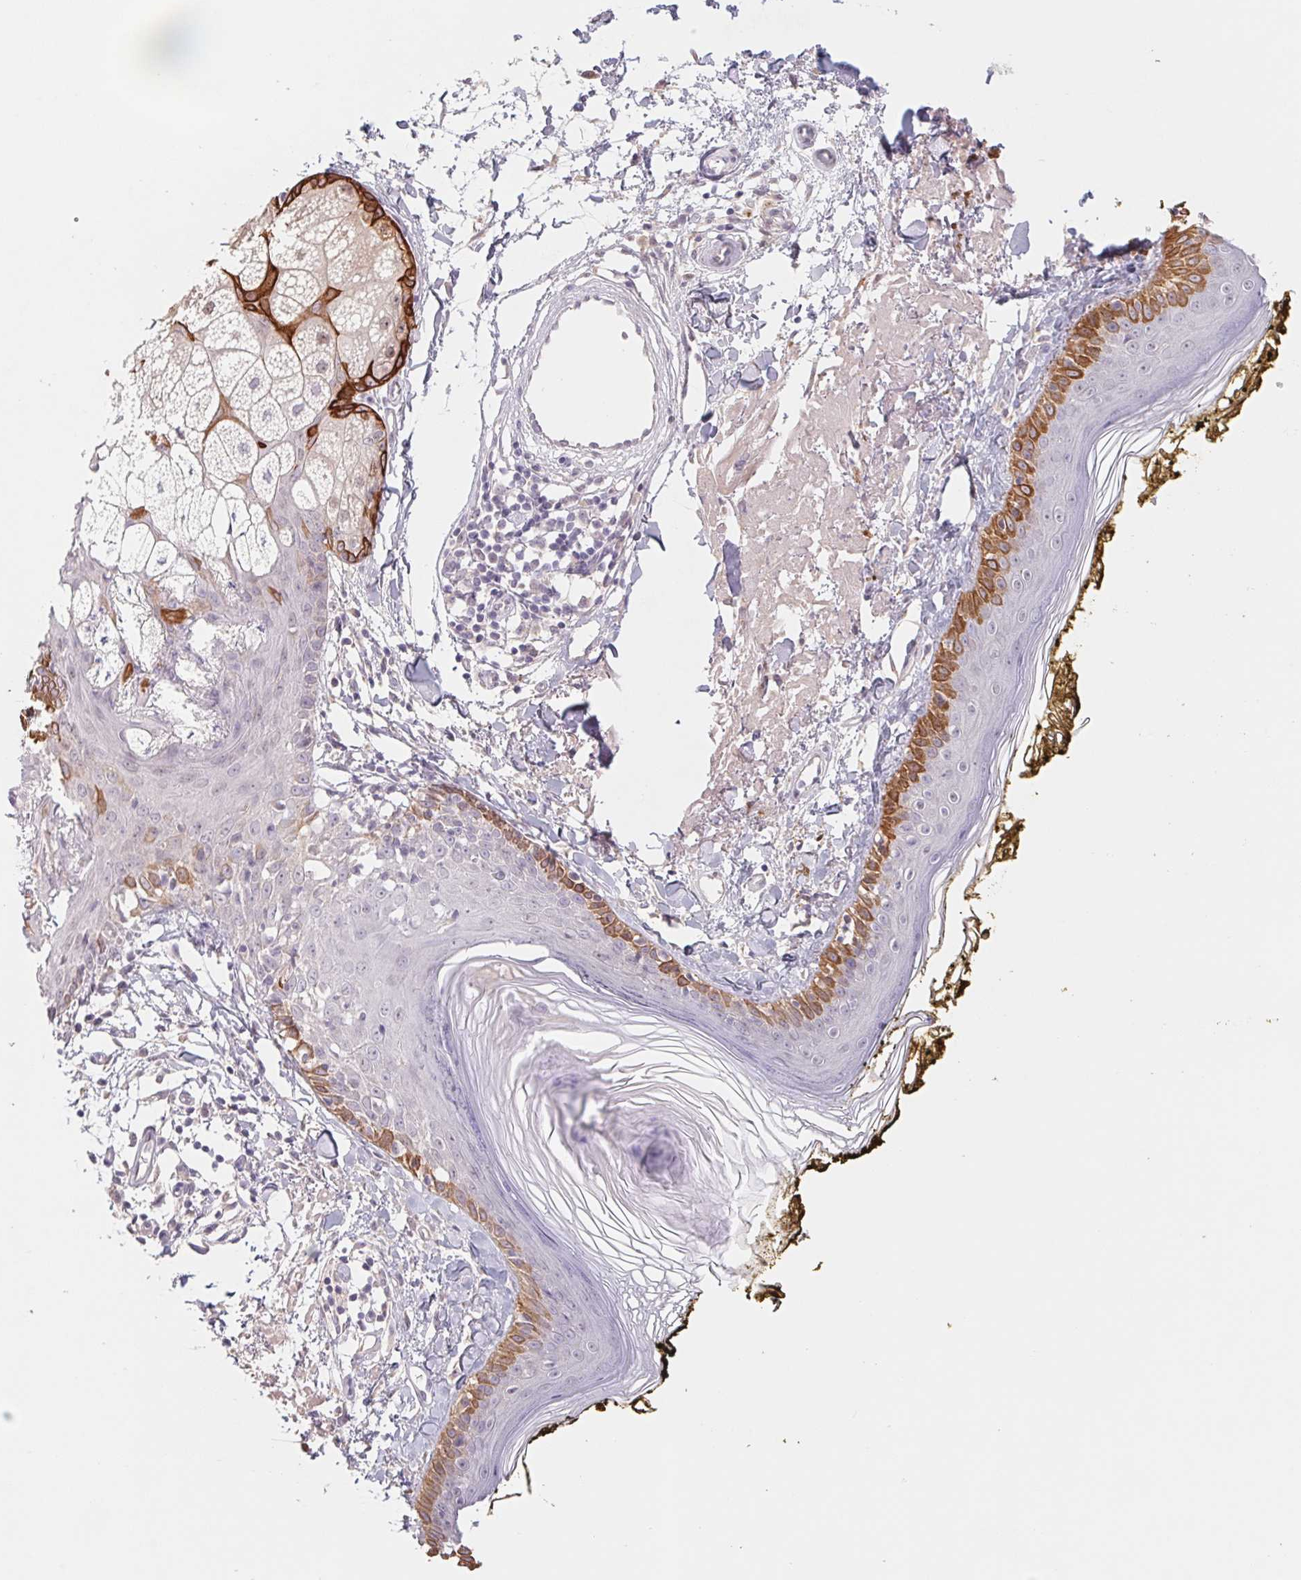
{"staining": {"intensity": "negative", "quantity": "none", "location": "none"}, "tissue": "skin", "cell_type": "Fibroblasts", "image_type": "normal", "snomed": [{"axis": "morphology", "description": "Normal tissue, NOS"}, {"axis": "topography", "description": "Skin"}], "caption": "Immunohistochemical staining of benign skin exhibits no significant staining in fibroblasts. (Brightfield microscopy of DAB (3,3'-diaminobenzidine) immunohistochemistry at high magnification).", "gene": "PNMA8B", "patient": {"sex": "male", "age": 76}}